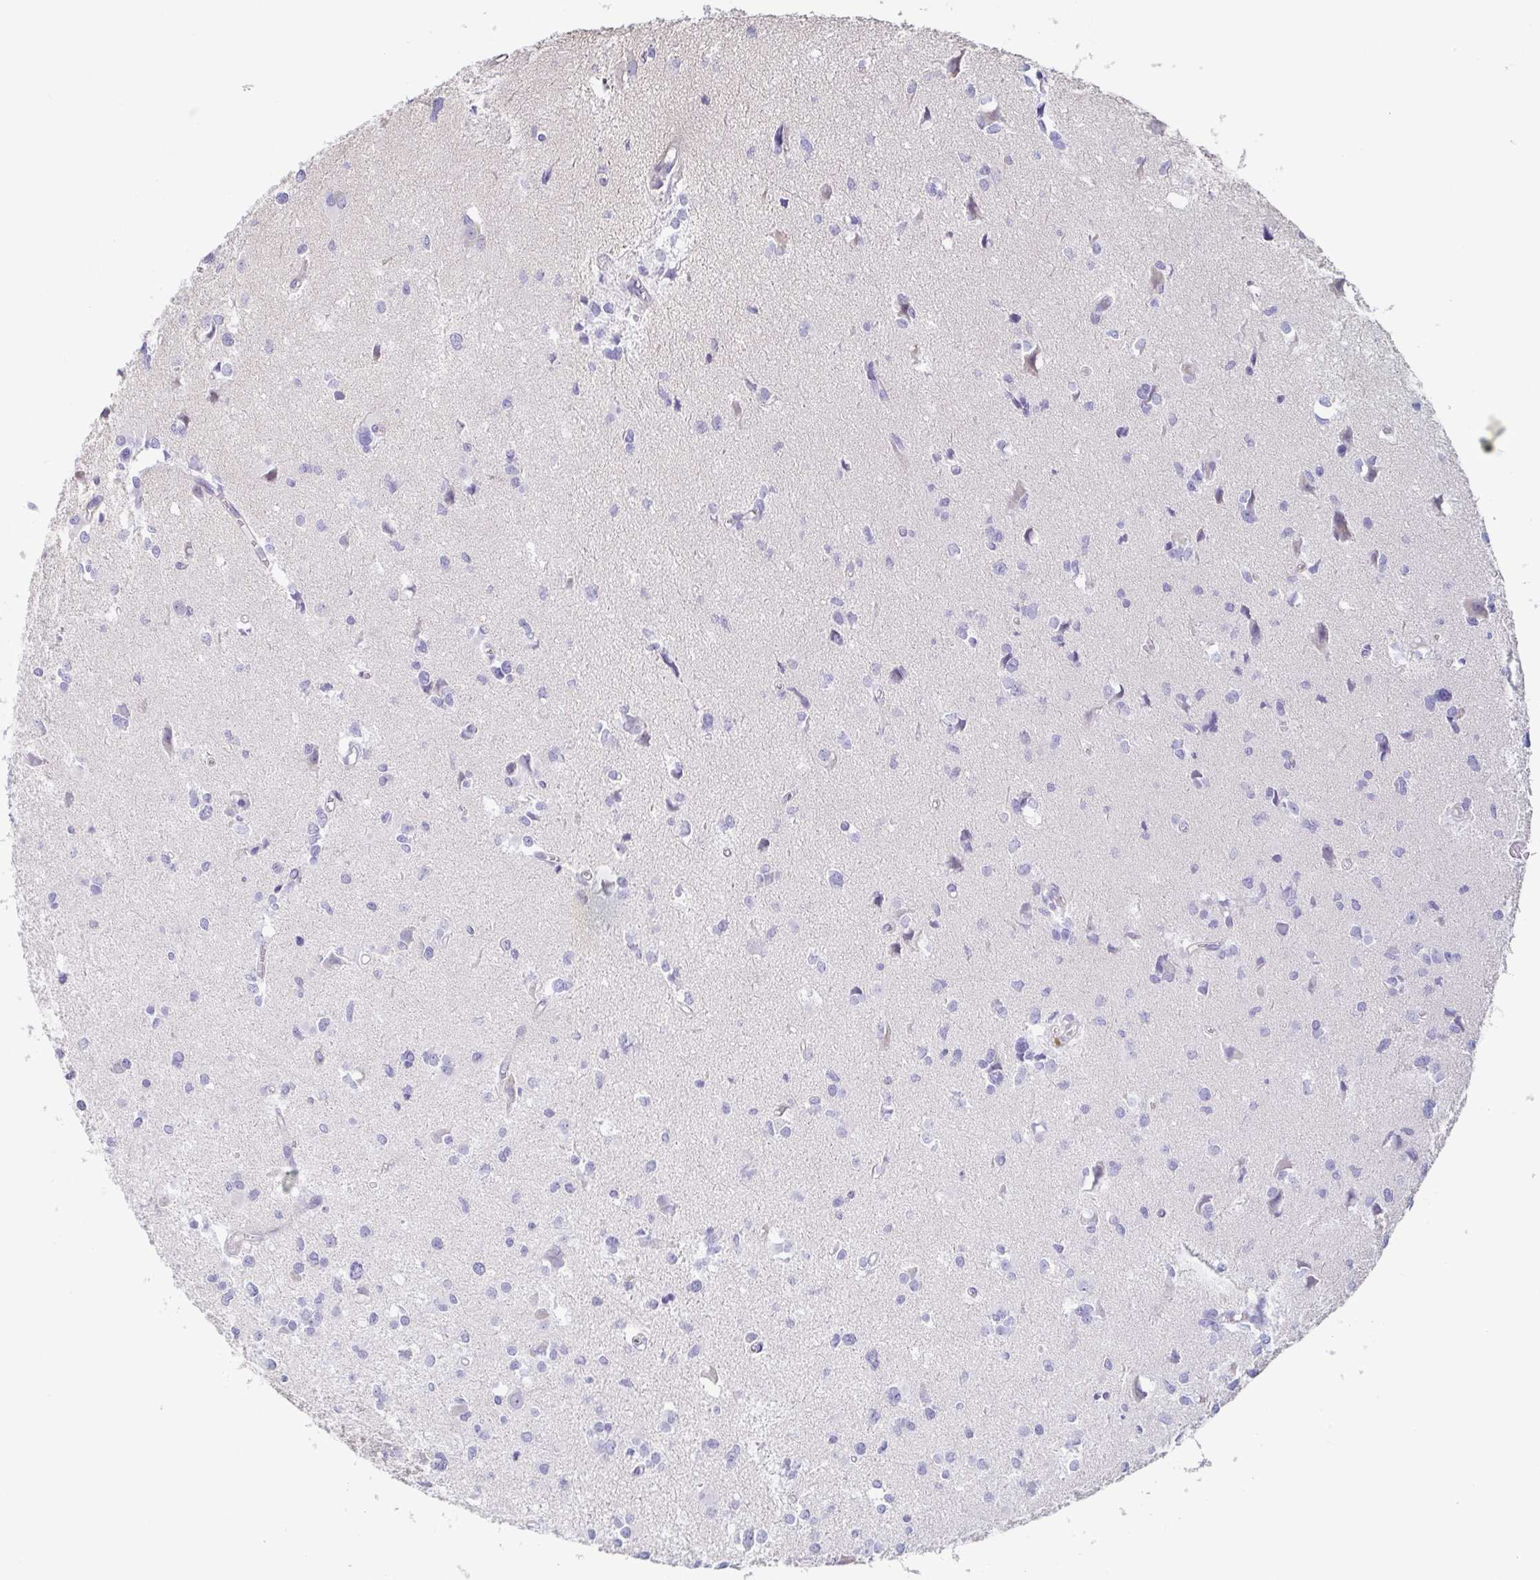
{"staining": {"intensity": "negative", "quantity": "none", "location": "none"}, "tissue": "glioma", "cell_type": "Tumor cells", "image_type": "cancer", "snomed": [{"axis": "morphology", "description": "Glioma, malignant, High grade"}, {"axis": "topography", "description": "Brain"}], "caption": "High power microscopy histopathology image of an immunohistochemistry micrograph of glioma, revealing no significant staining in tumor cells.", "gene": "PRR4", "patient": {"sex": "male", "age": 23}}